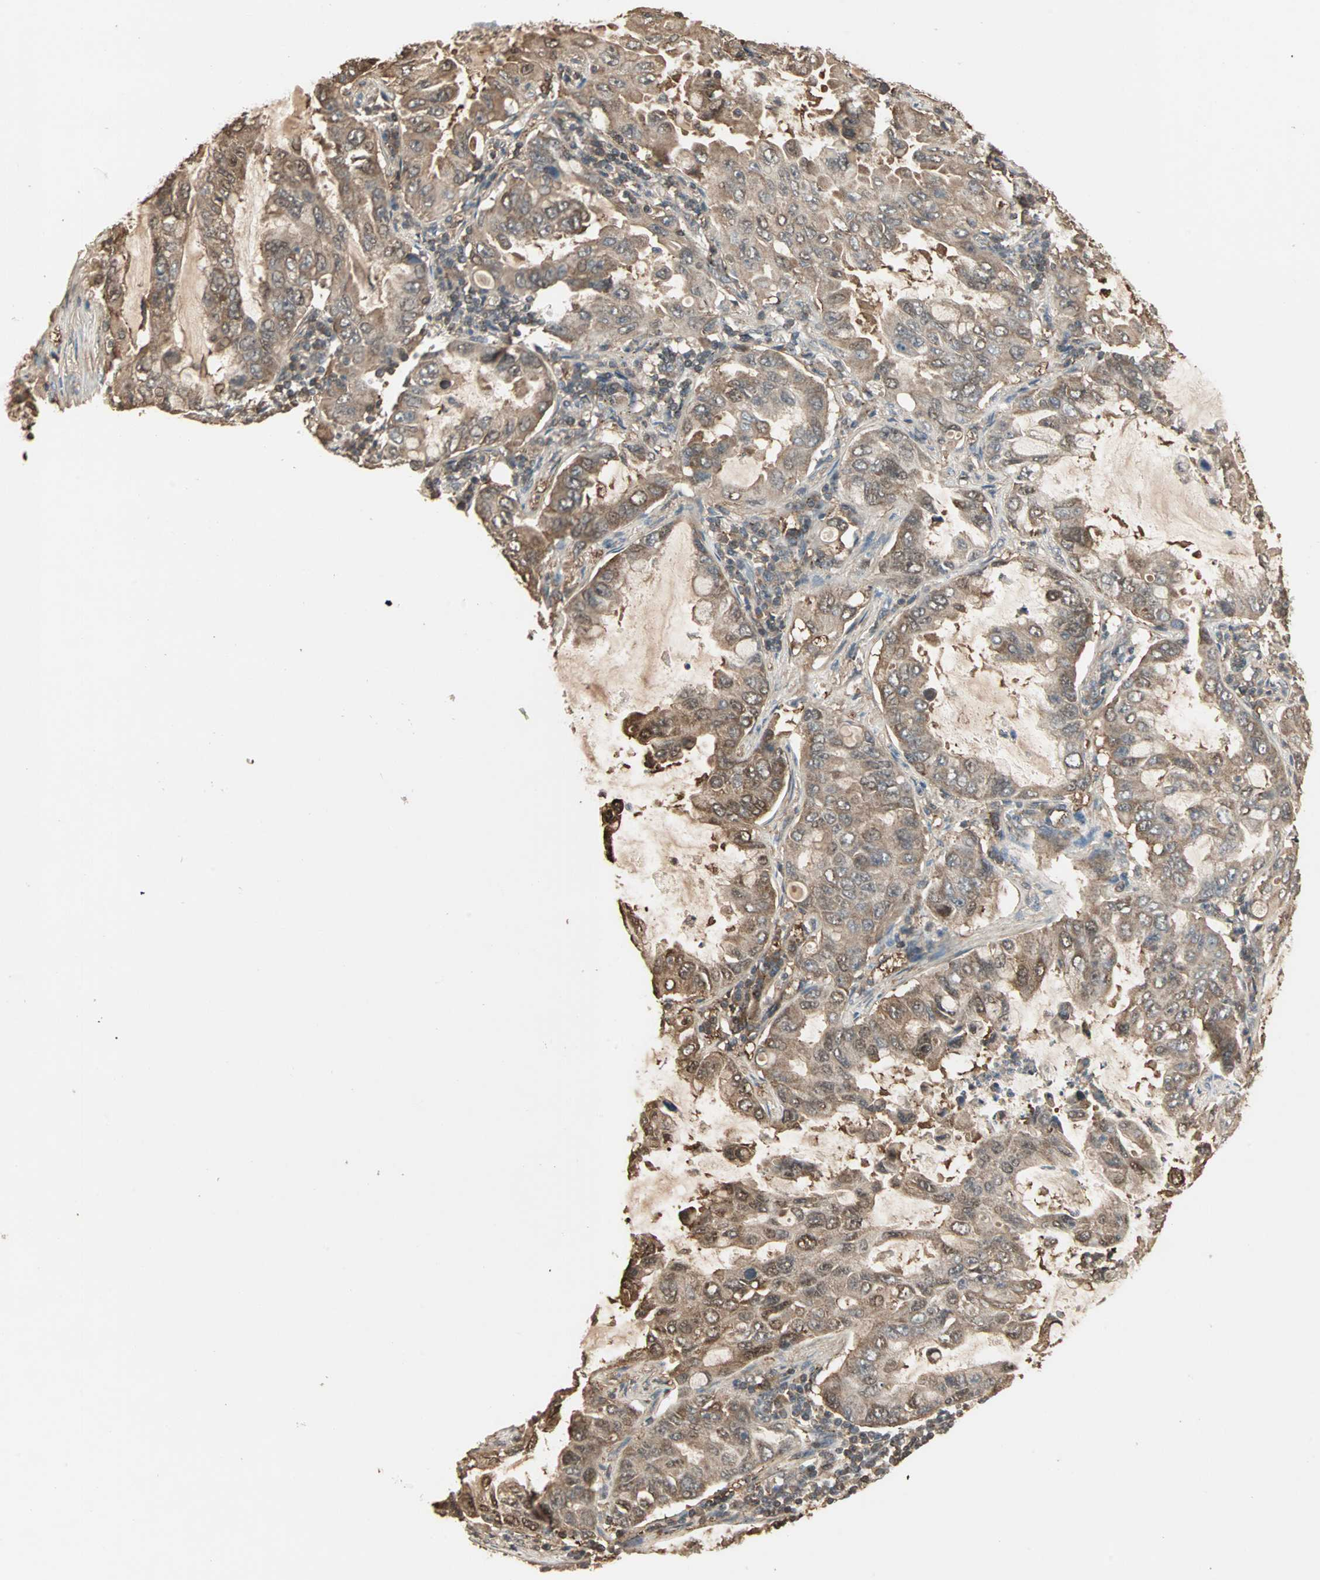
{"staining": {"intensity": "moderate", "quantity": ">75%", "location": "cytoplasmic/membranous"}, "tissue": "lung cancer", "cell_type": "Tumor cells", "image_type": "cancer", "snomed": [{"axis": "morphology", "description": "Adenocarcinoma, NOS"}, {"axis": "topography", "description": "Lung"}], "caption": "Immunohistochemical staining of lung cancer reveals moderate cytoplasmic/membranous protein positivity in approximately >75% of tumor cells.", "gene": "DRG2", "patient": {"sex": "male", "age": 64}}